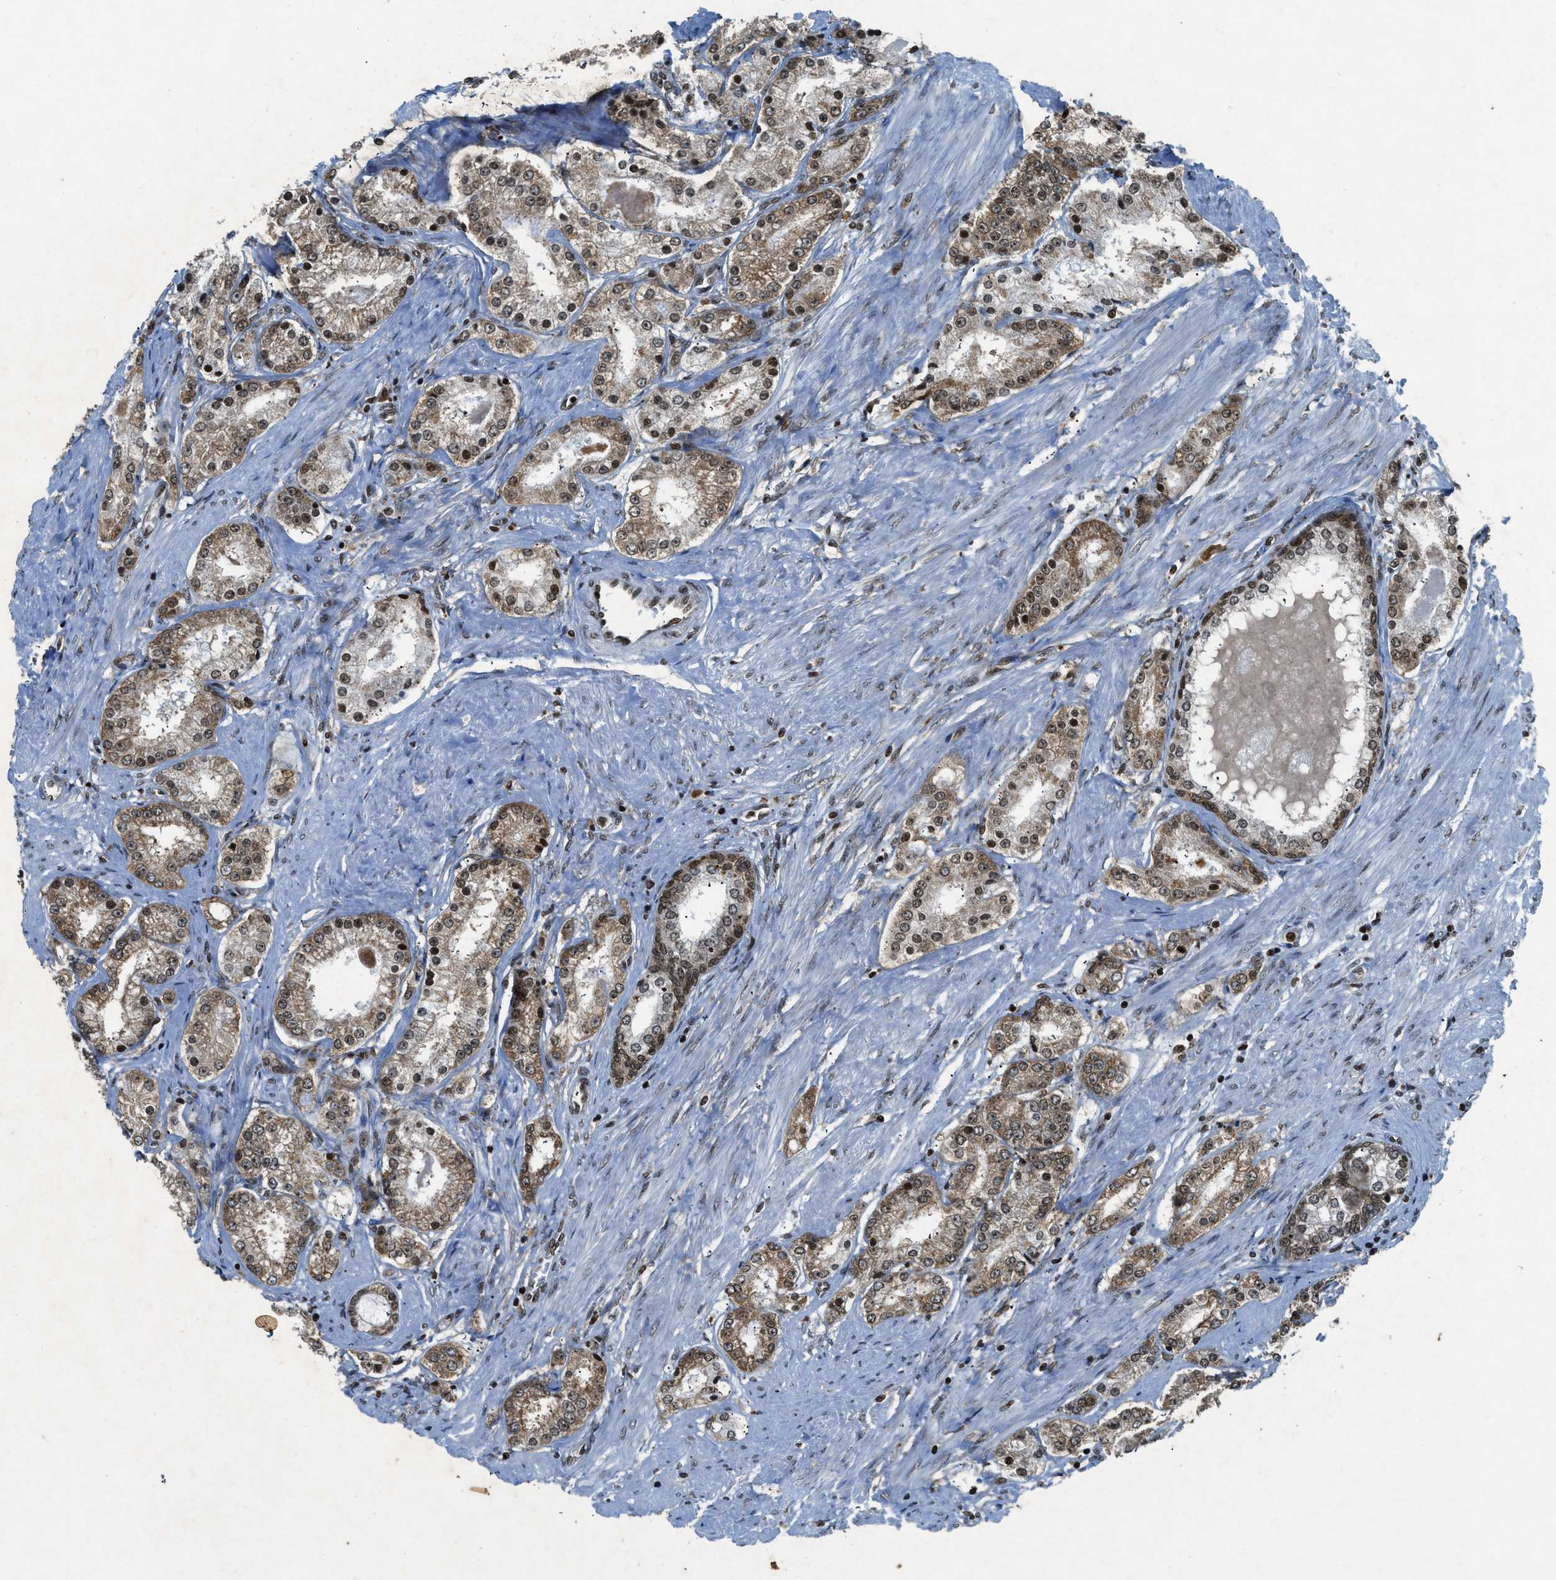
{"staining": {"intensity": "moderate", "quantity": "25%-75%", "location": "nuclear"}, "tissue": "prostate cancer", "cell_type": "Tumor cells", "image_type": "cancer", "snomed": [{"axis": "morphology", "description": "Adenocarcinoma, Low grade"}, {"axis": "topography", "description": "Prostate"}], "caption": "Prostate cancer tissue exhibits moderate nuclear positivity in approximately 25%-75% of tumor cells", "gene": "NXF1", "patient": {"sex": "male", "age": 63}}